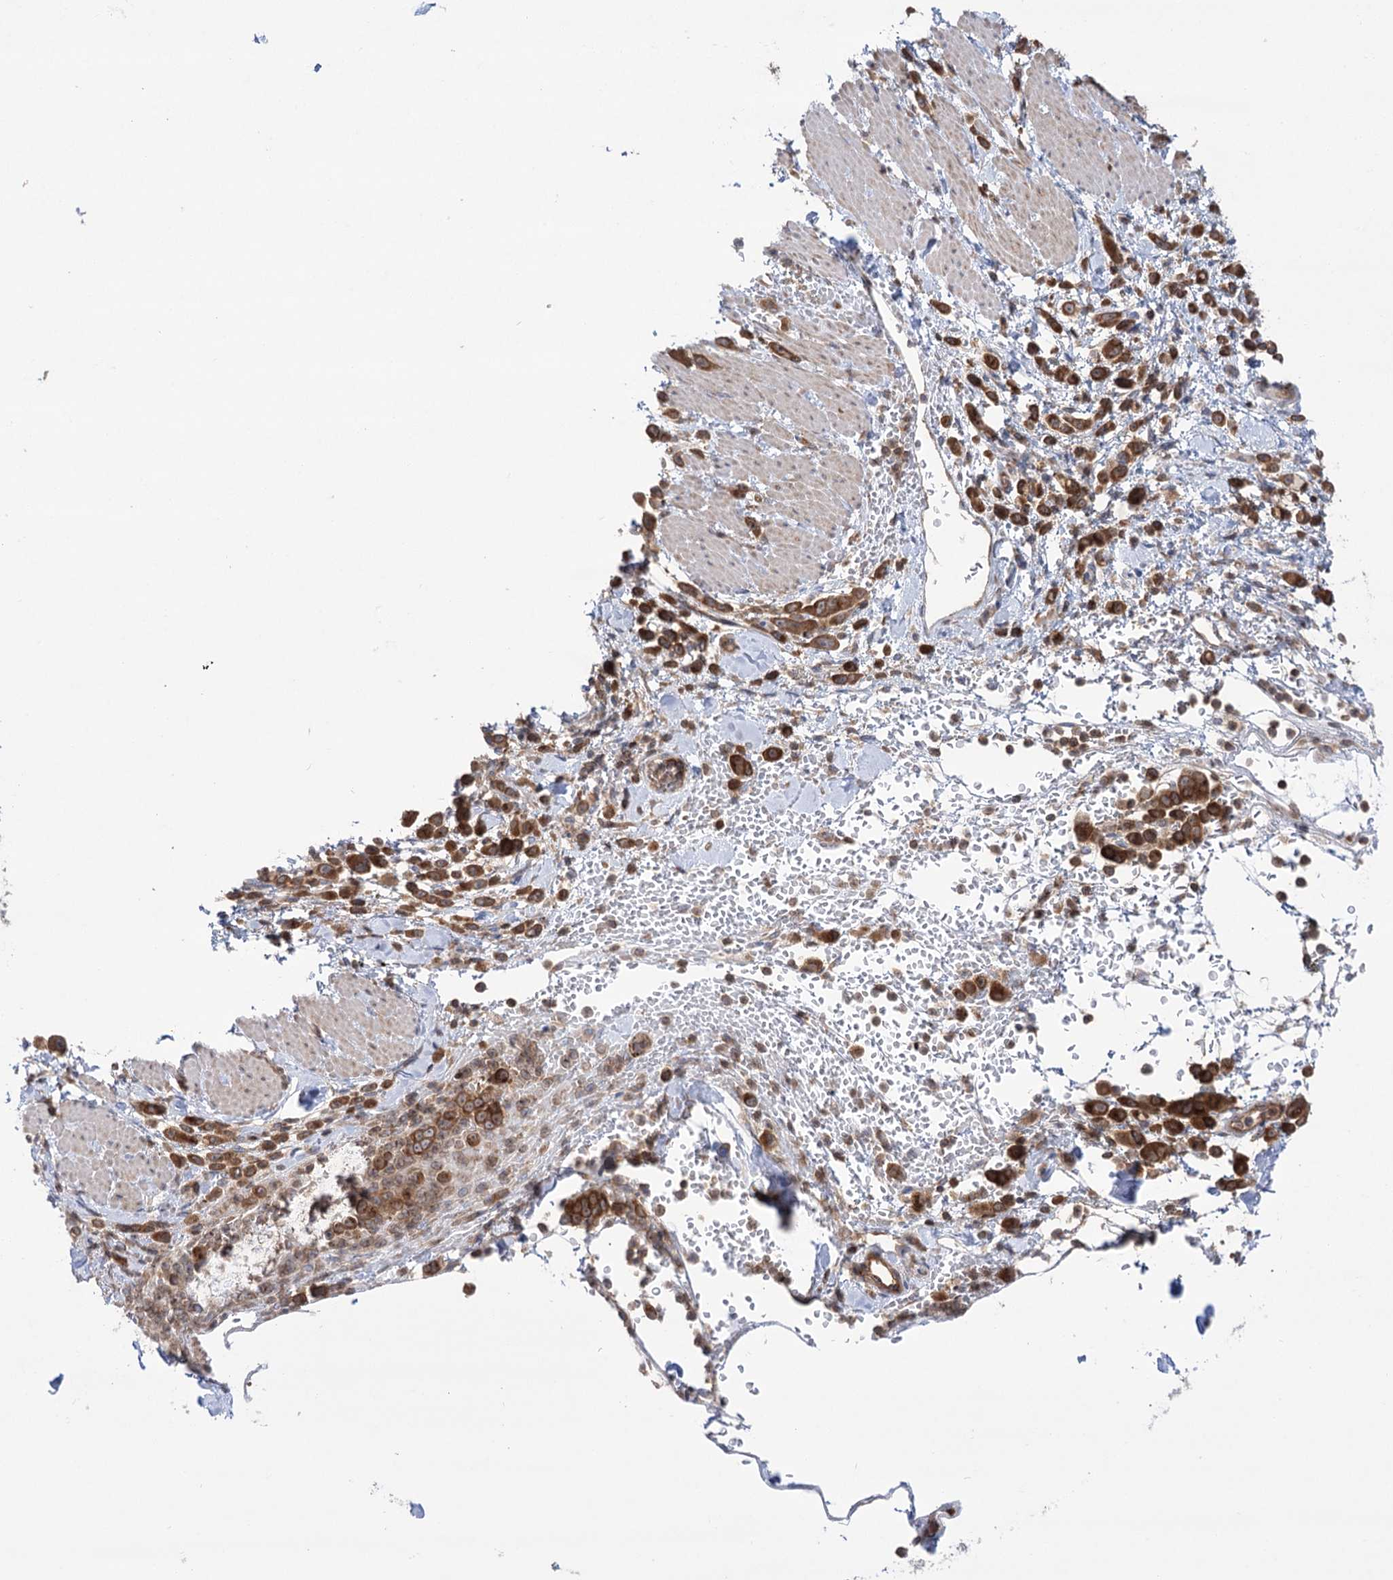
{"staining": {"intensity": "strong", "quantity": ">75%", "location": "cytoplasmic/membranous"}, "tissue": "pancreatic cancer", "cell_type": "Tumor cells", "image_type": "cancer", "snomed": [{"axis": "morphology", "description": "Normal tissue, NOS"}, {"axis": "morphology", "description": "Adenocarcinoma, NOS"}, {"axis": "topography", "description": "Pancreas"}], "caption": "Brown immunohistochemical staining in human pancreatic cancer shows strong cytoplasmic/membranous expression in about >75% of tumor cells.", "gene": "VPS37B", "patient": {"sex": "female", "age": 64}}